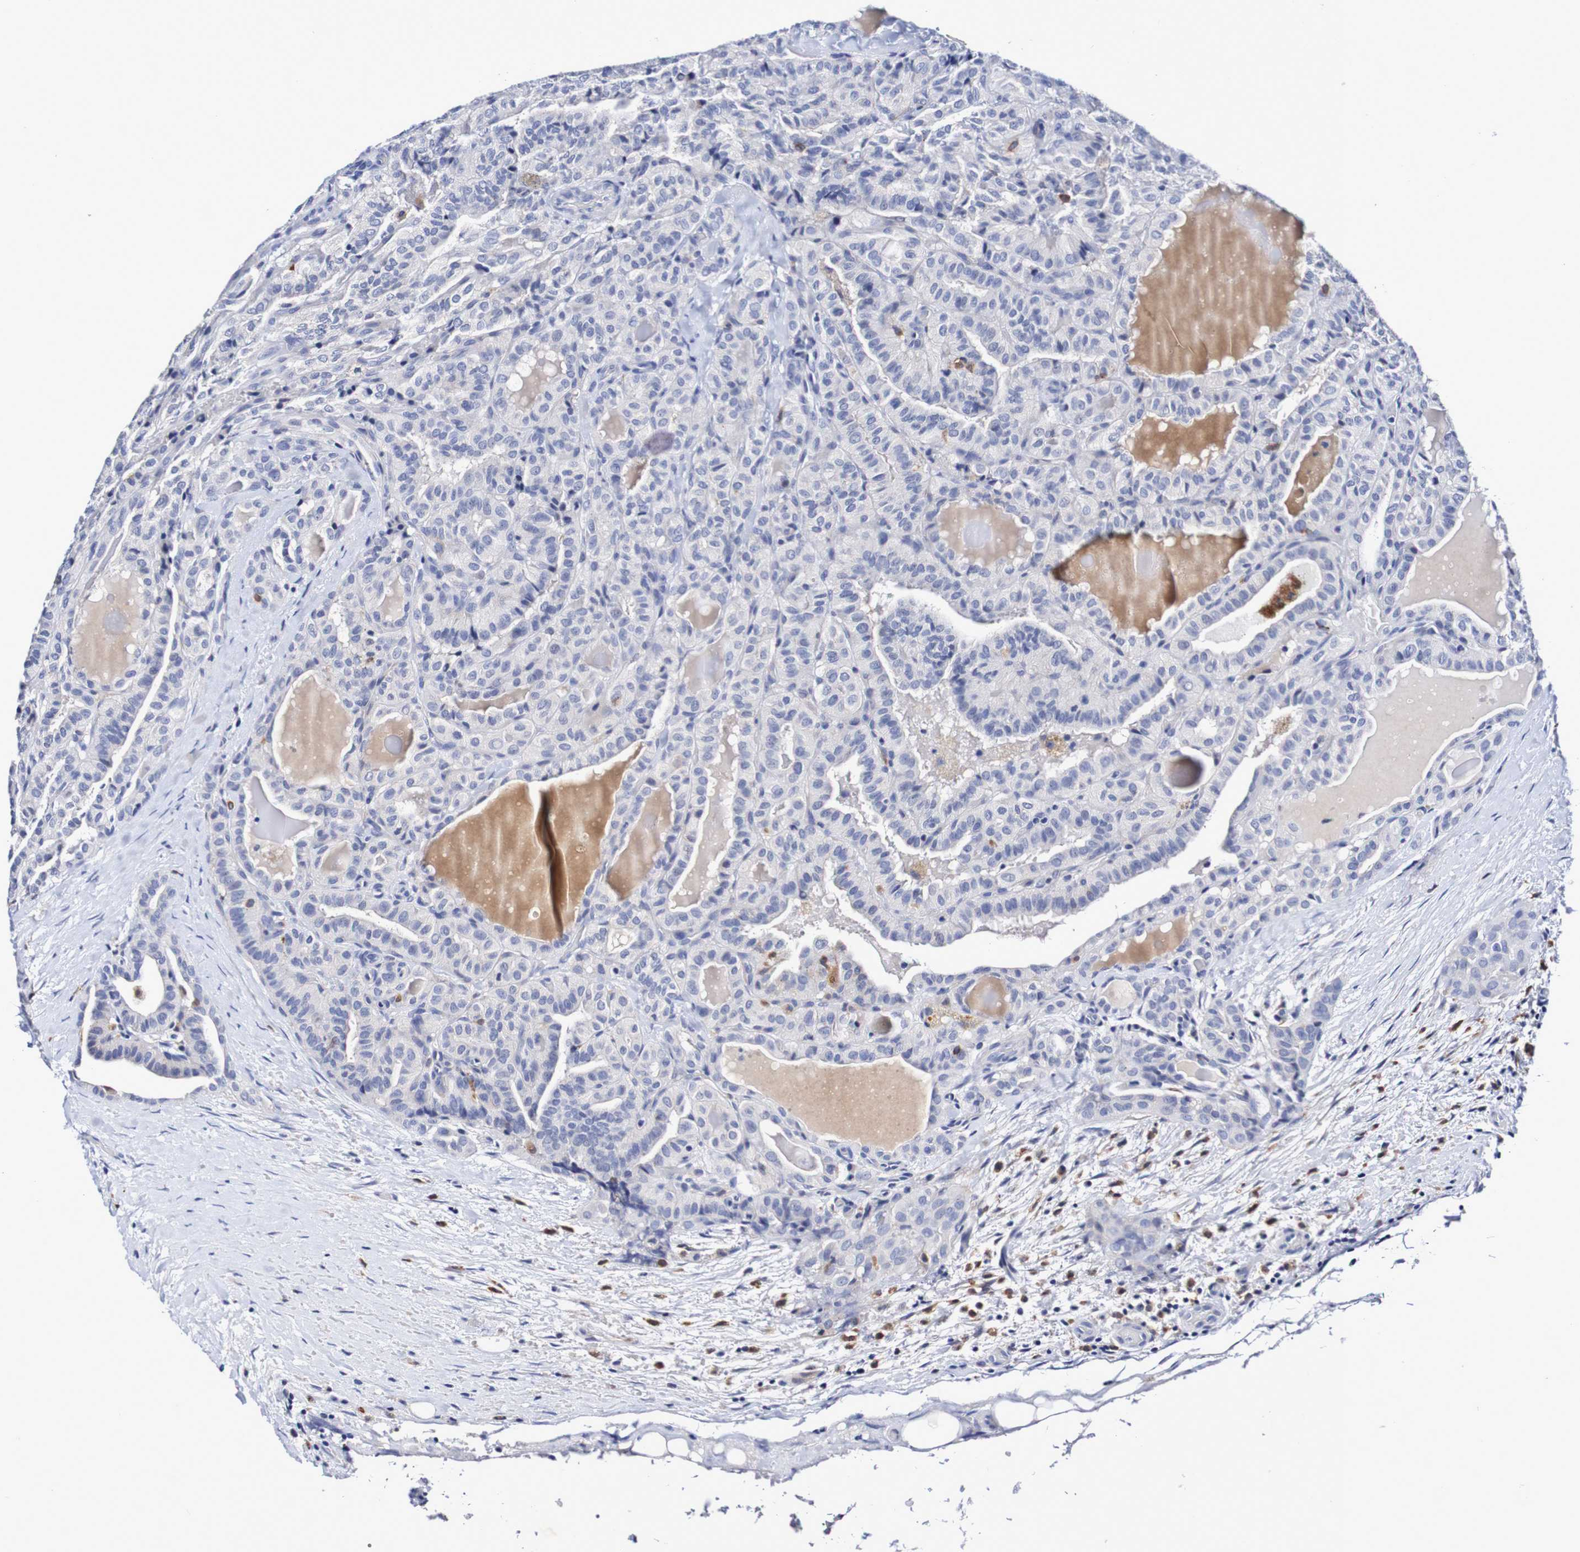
{"staining": {"intensity": "negative", "quantity": "none", "location": "none"}, "tissue": "thyroid cancer", "cell_type": "Tumor cells", "image_type": "cancer", "snomed": [{"axis": "morphology", "description": "Papillary adenocarcinoma, NOS"}, {"axis": "topography", "description": "Thyroid gland"}], "caption": "Immunohistochemistry (IHC) photomicrograph of thyroid cancer (papillary adenocarcinoma) stained for a protein (brown), which demonstrates no staining in tumor cells. (DAB (3,3'-diaminobenzidine) immunohistochemistry (IHC), high magnification).", "gene": "SEZ6", "patient": {"sex": "male", "age": 77}}